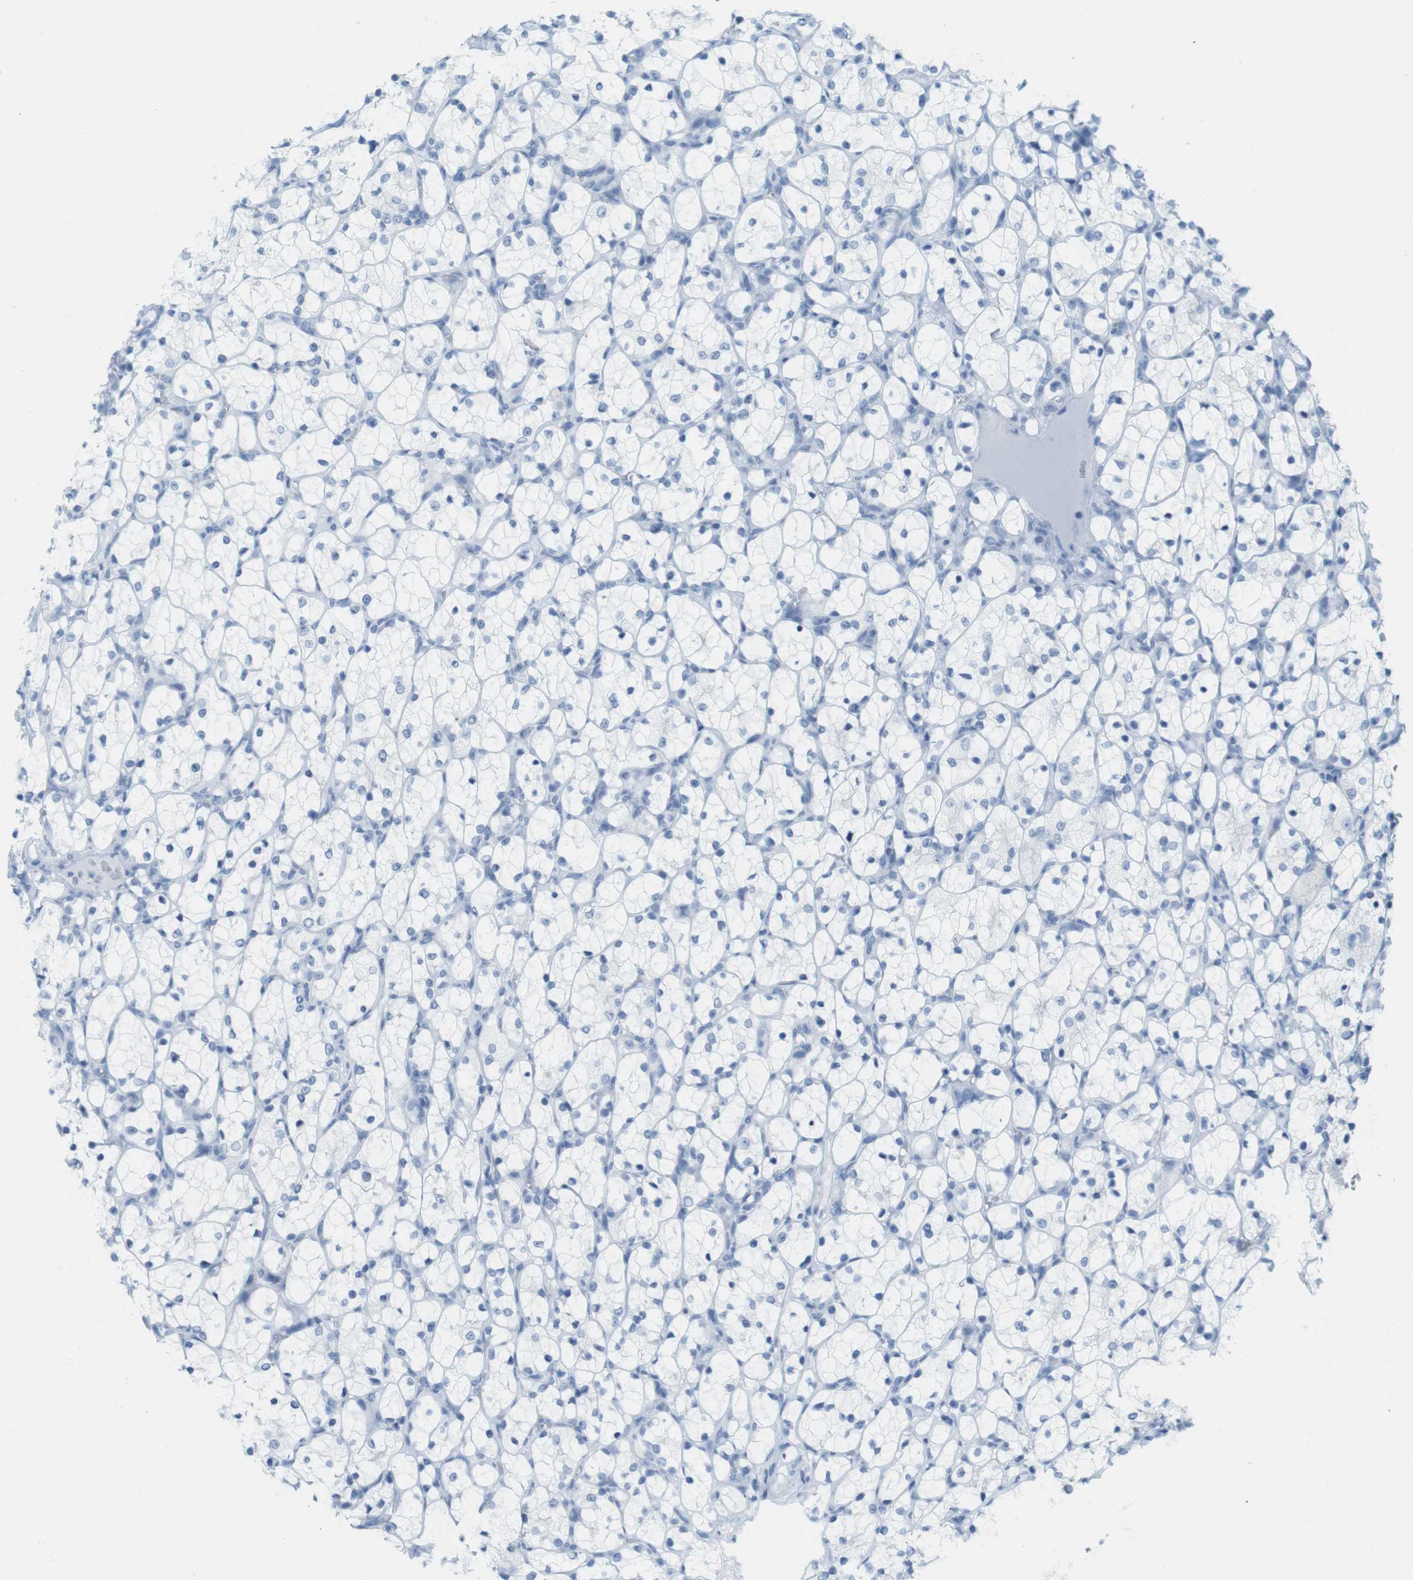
{"staining": {"intensity": "negative", "quantity": "none", "location": "none"}, "tissue": "renal cancer", "cell_type": "Tumor cells", "image_type": "cancer", "snomed": [{"axis": "morphology", "description": "Adenocarcinoma, NOS"}, {"axis": "topography", "description": "Kidney"}], "caption": "Tumor cells show no significant staining in adenocarcinoma (renal). (IHC, brightfield microscopy, high magnification).", "gene": "TNNT2", "patient": {"sex": "female", "age": 69}}